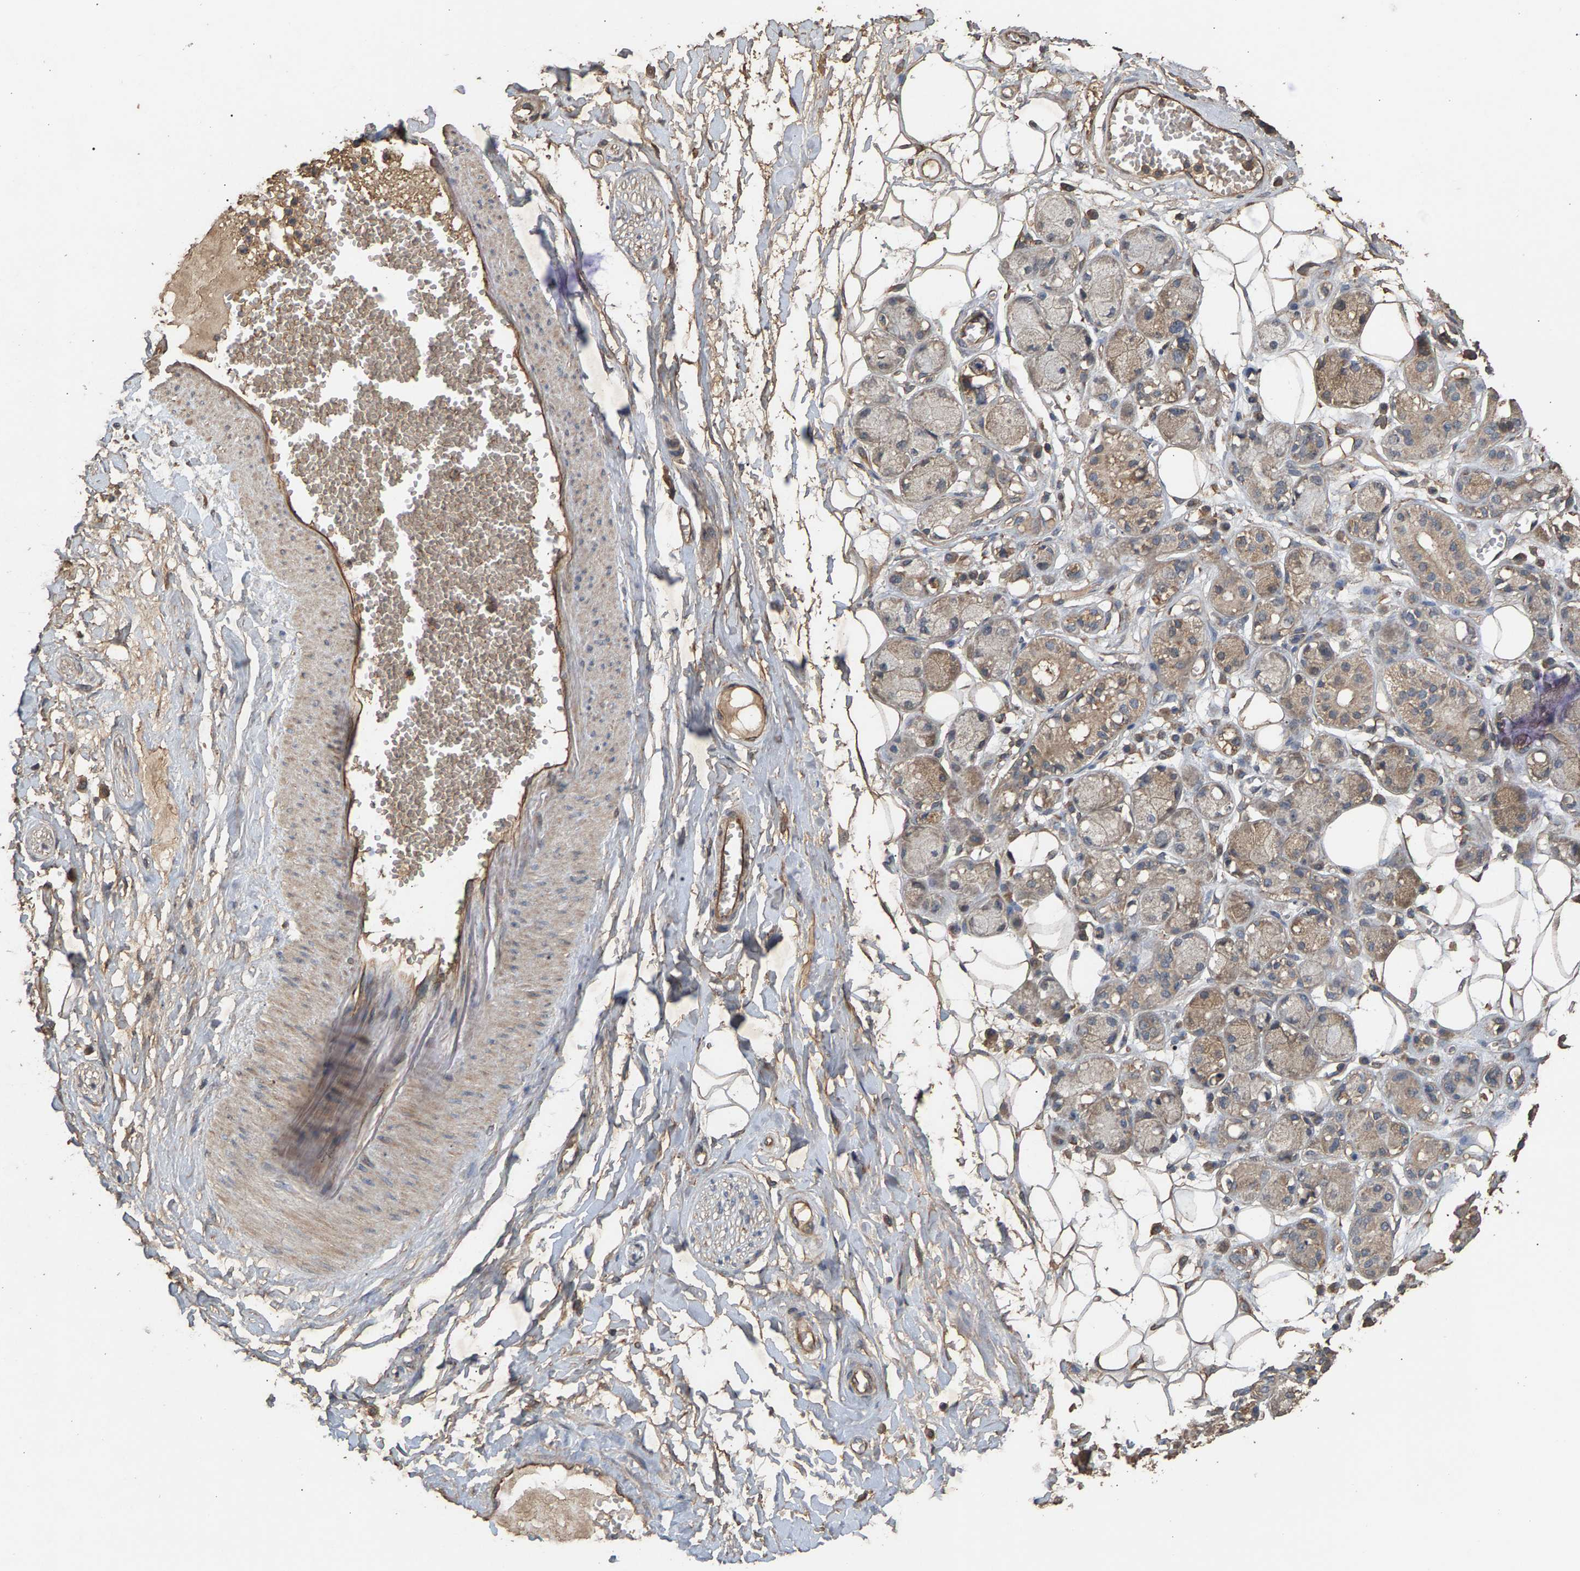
{"staining": {"intensity": "strong", "quantity": ">75%", "location": "cytoplasmic/membranous"}, "tissue": "adipose tissue", "cell_type": "Adipocytes", "image_type": "normal", "snomed": [{"axis": "morphology", "description": "Normal tissue, NOS"}, {"axis": "morphology", "description": "Inflammation, NOS"}, {"axis": "topography", "description": "Salivary gland"}, {"axis": "topography", "description": "Peripheral nerve tissue"}], "caption": "Immunohistochemistry (IHC) of unremarkable human adipose tissue reveals high levels of strong cytoplasmic/membranous staining in approximately >75% of adipocytes.", "gene": "HTRA3", "patient": {"sex": "female", "age": 75}}